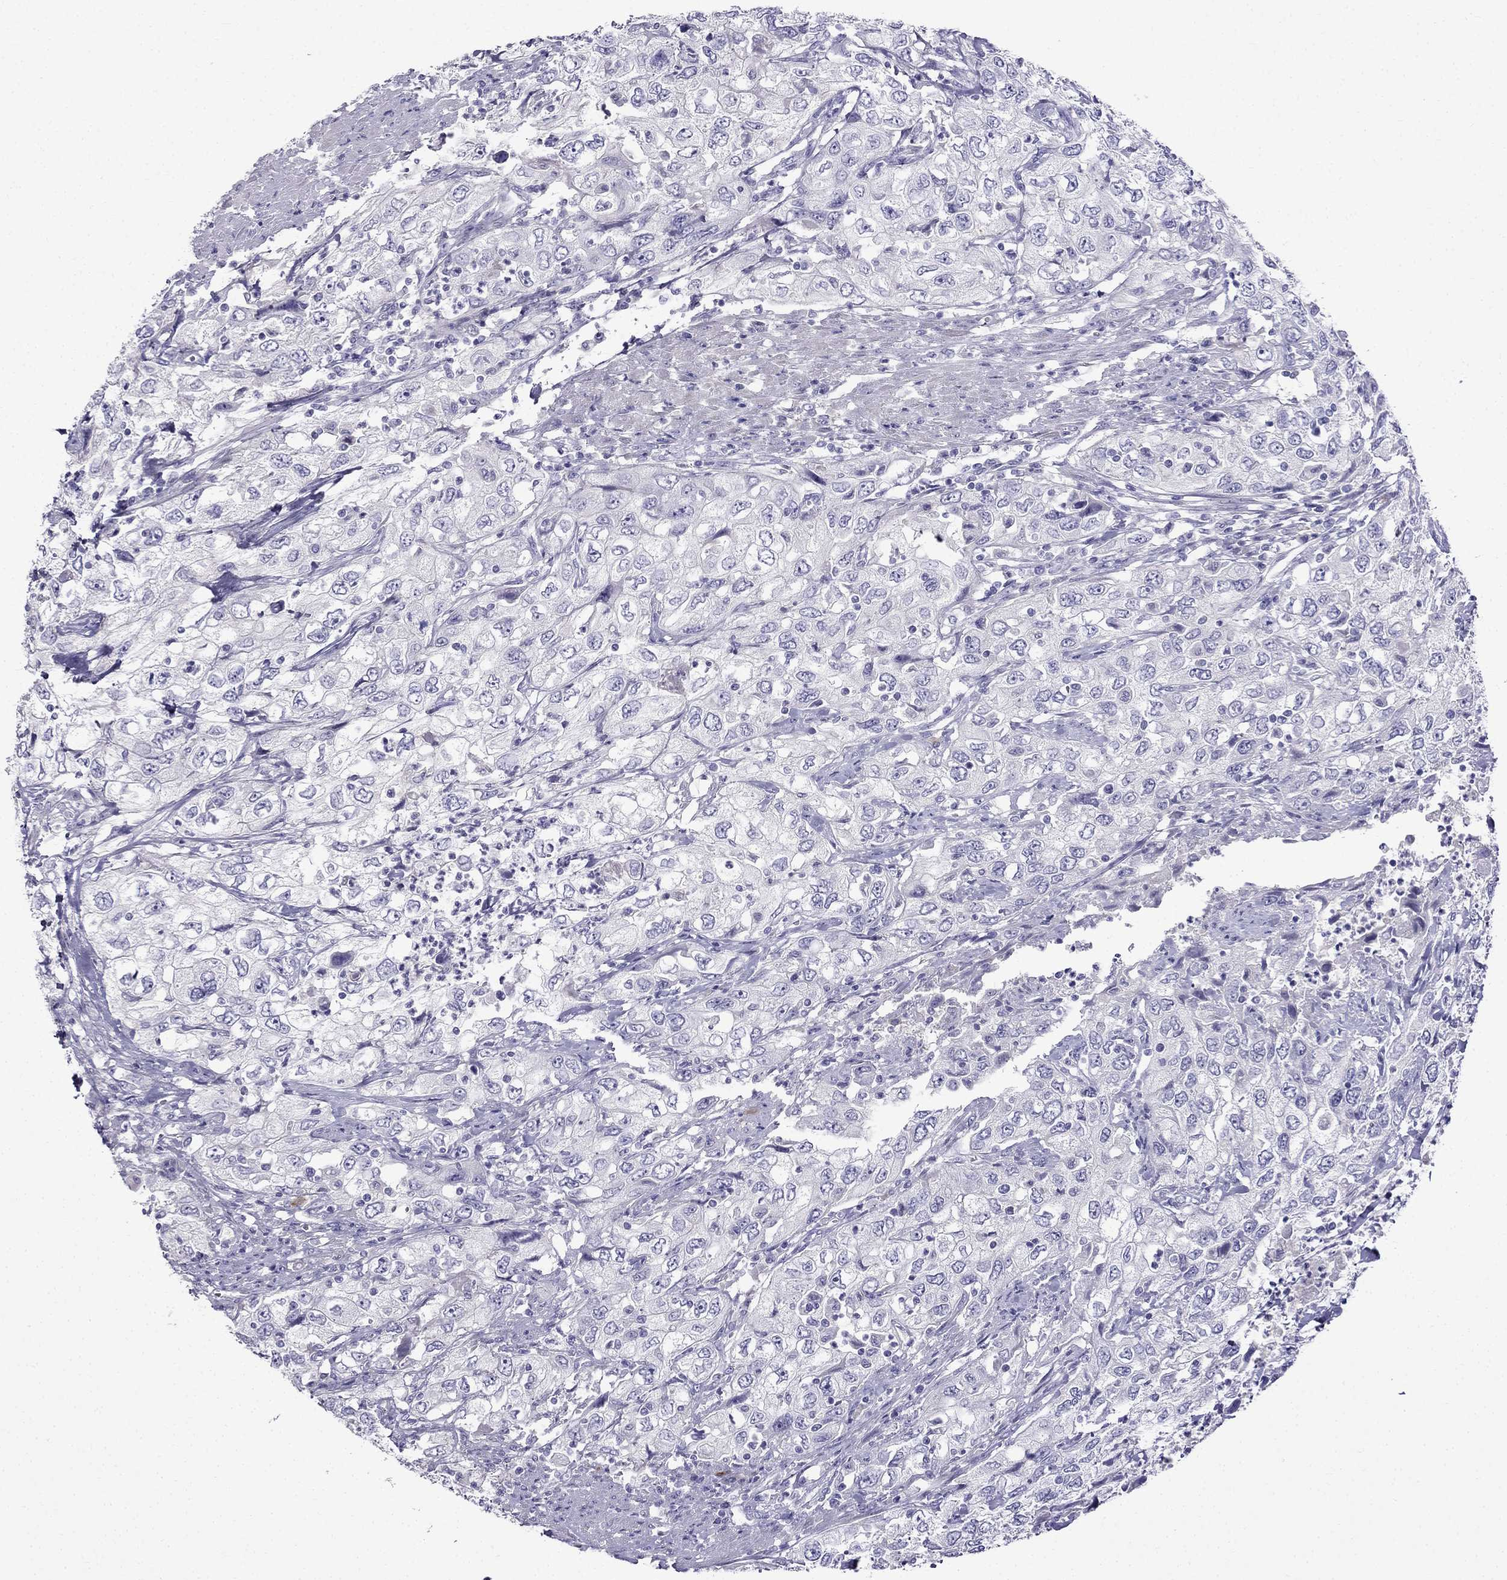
{"staining": {"intensity": "negative", "quantity": "none", "location": "none"}, "tissue": "urothelial cancer", "cell_type": "Tumor cells", "image_type": "cancer", "snomed": [{"axis": "morphology", "description": "Urothelial carcinoma, High grade"}, {"axis": "topography", "description": "Urinary bladder"}], "caption": "Immunohistochemistry (IHC) micrograph of neoplastic tissue: urothelial cancer stained with DAB shows no significant protein expression in tumor cells.", "gene": "PATE1", "patient": {"sex": "male", "age": 76}}